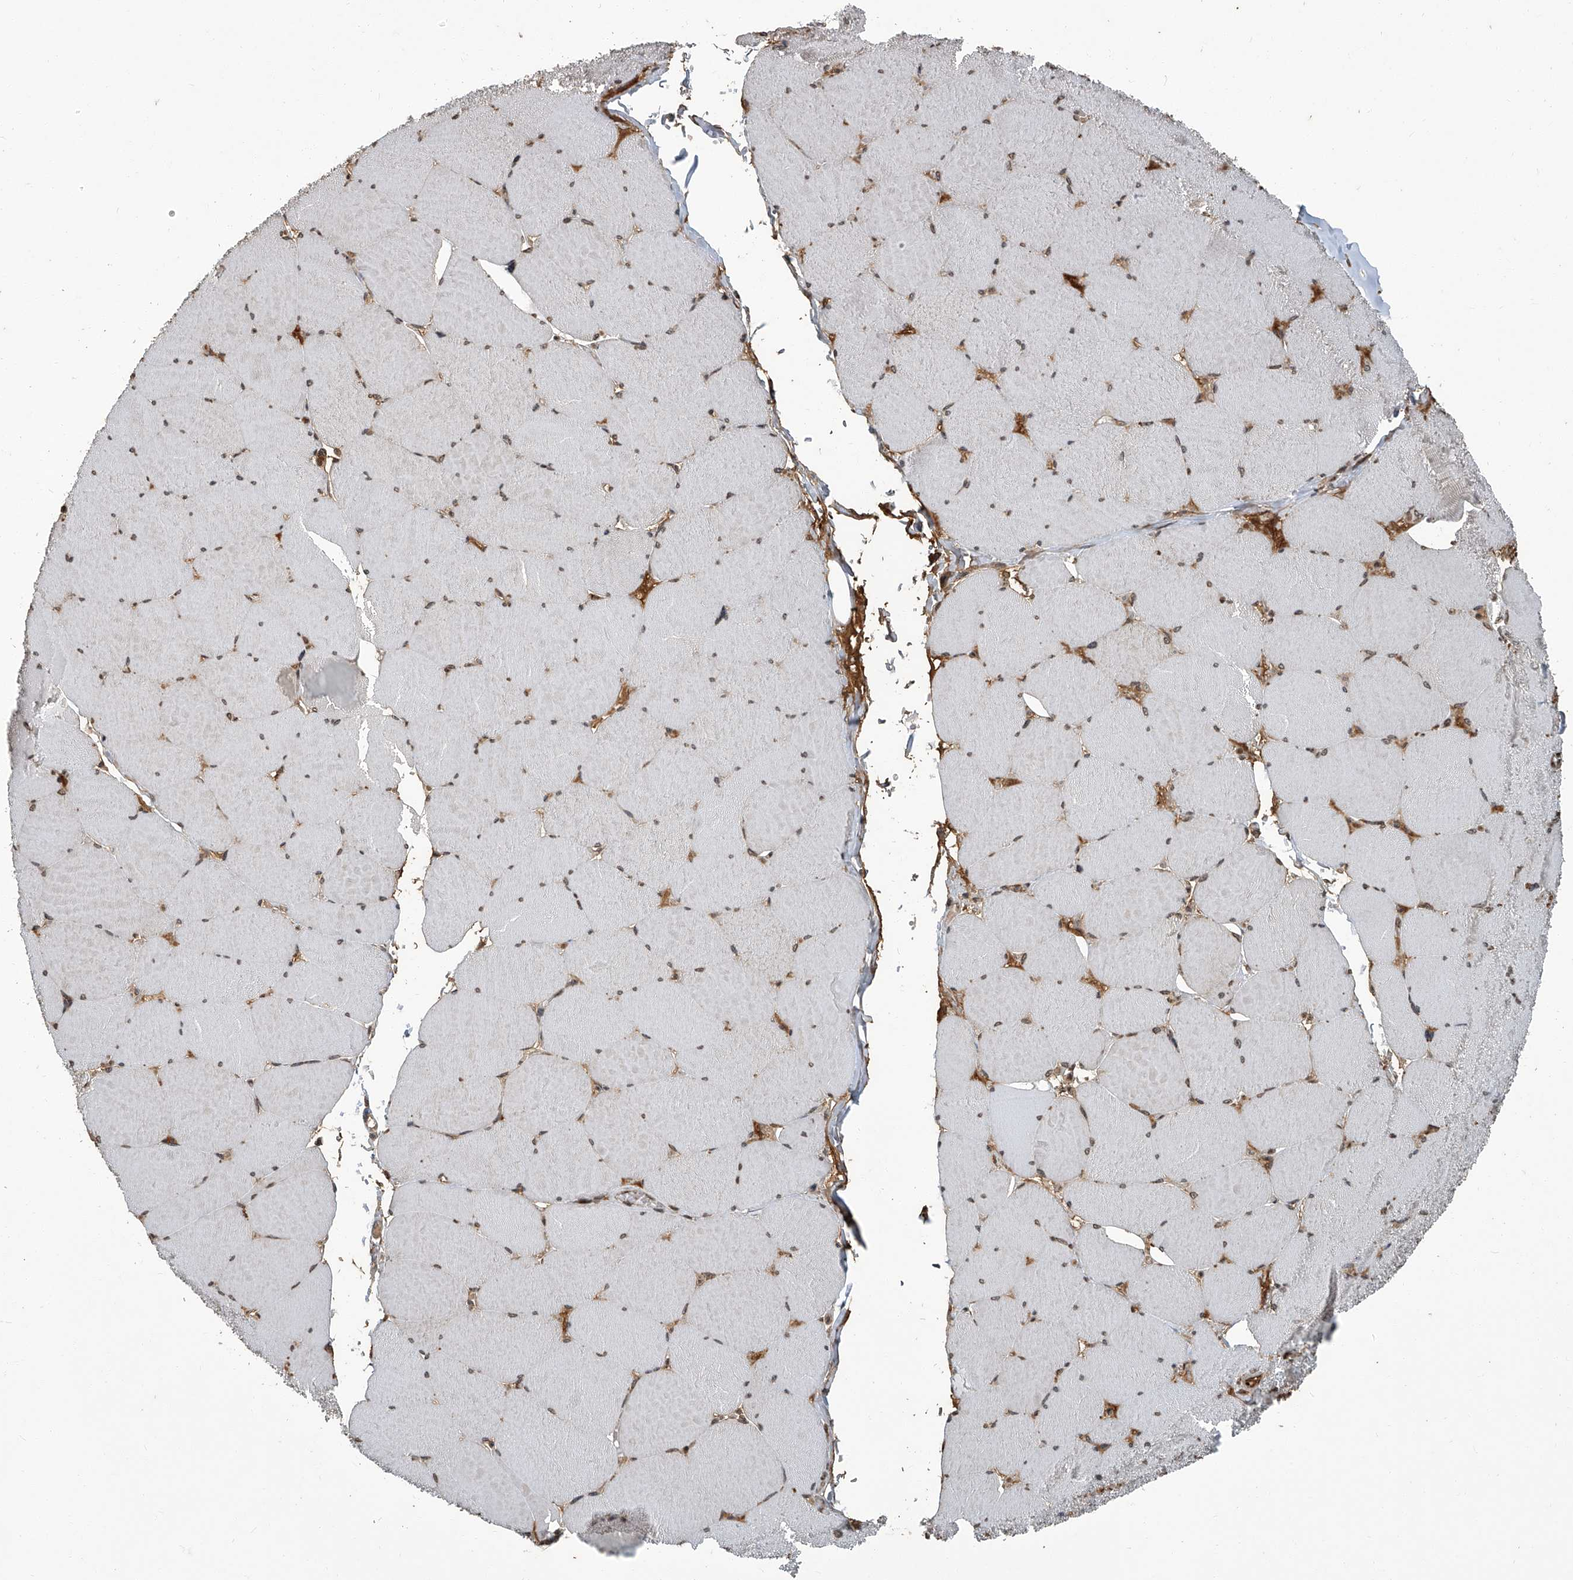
{"staining": {"intensity": "moderate", "quantity": ">75%", "location": "nuclear"}, "tissue": "skeletal muscle", "cell_type": "Myocytes", "image_type": "normal", "snomed": [{"axis": "morphology", "description": "Normal tissue, NOS"}, {"axis": "topography", "description": "Skeletal muscle"}, {"axis": "topography", "description": "Head-Neck"}], "caption": "A medium amount of moderate nuclear expression is present in approximately >75% of myocytes in benign skeletal muscle. The staining was performed using DAB, with brown indicating positive protein expression. Nuclei are stained blue with hematoxylin.", "gene": "GPR132", "patient": {"sex": "male", "age": 66}}